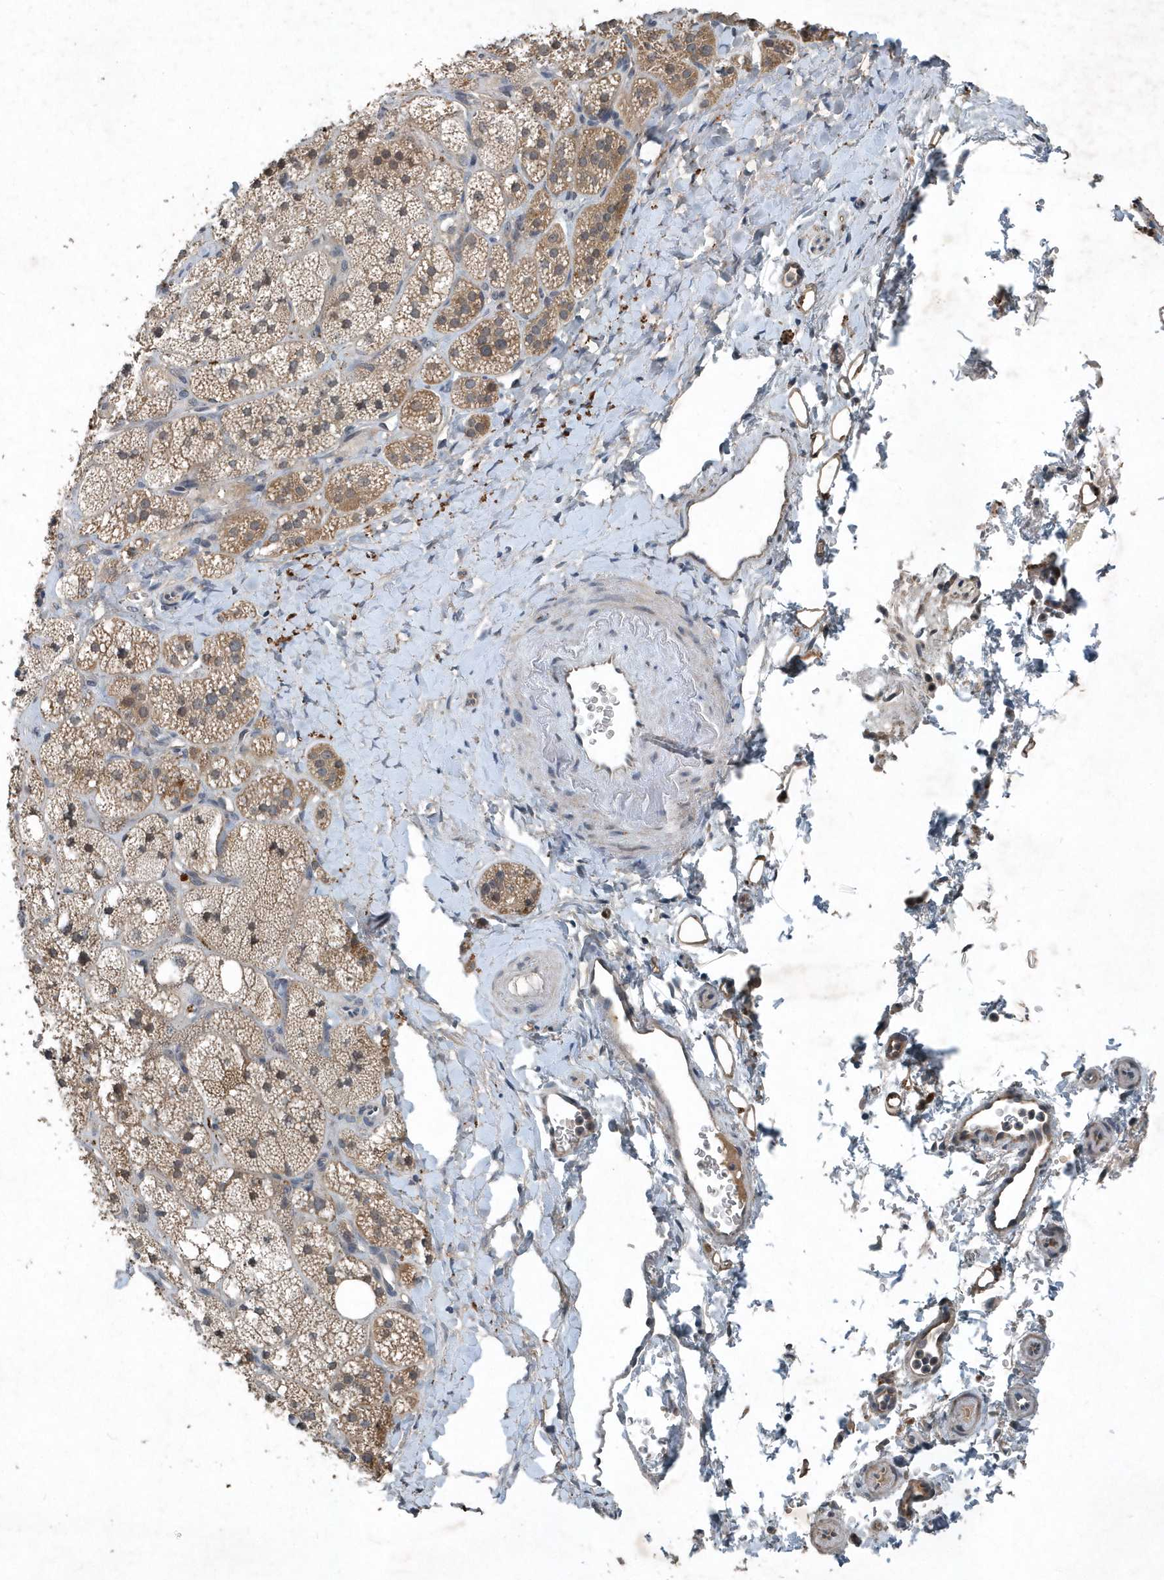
{"staining": {"intensity": "moderate", "quantity": ">75%", "location": "cytoplasmic/membranous,nuclear"}, "tissue": "adrenal gland", "cell_type": "Glandular cells", "image_type": "normal", "snomed": [{"axis": "morphology", "description": "Normal tissue, NOS"}, {"axis": "topography", "description": "Adrenal gland"}], "caption": "Immunohistochemistry (DAB (3,3'-diaminobenzidine)) staining of benign human adrenal gland demonstrates moderate cytoplasmic/membranous,nuclear protein positivity in about >75% of glandular cells.", "gene": "SCFD2", "patient": {"sex": "male", "age": 61}}